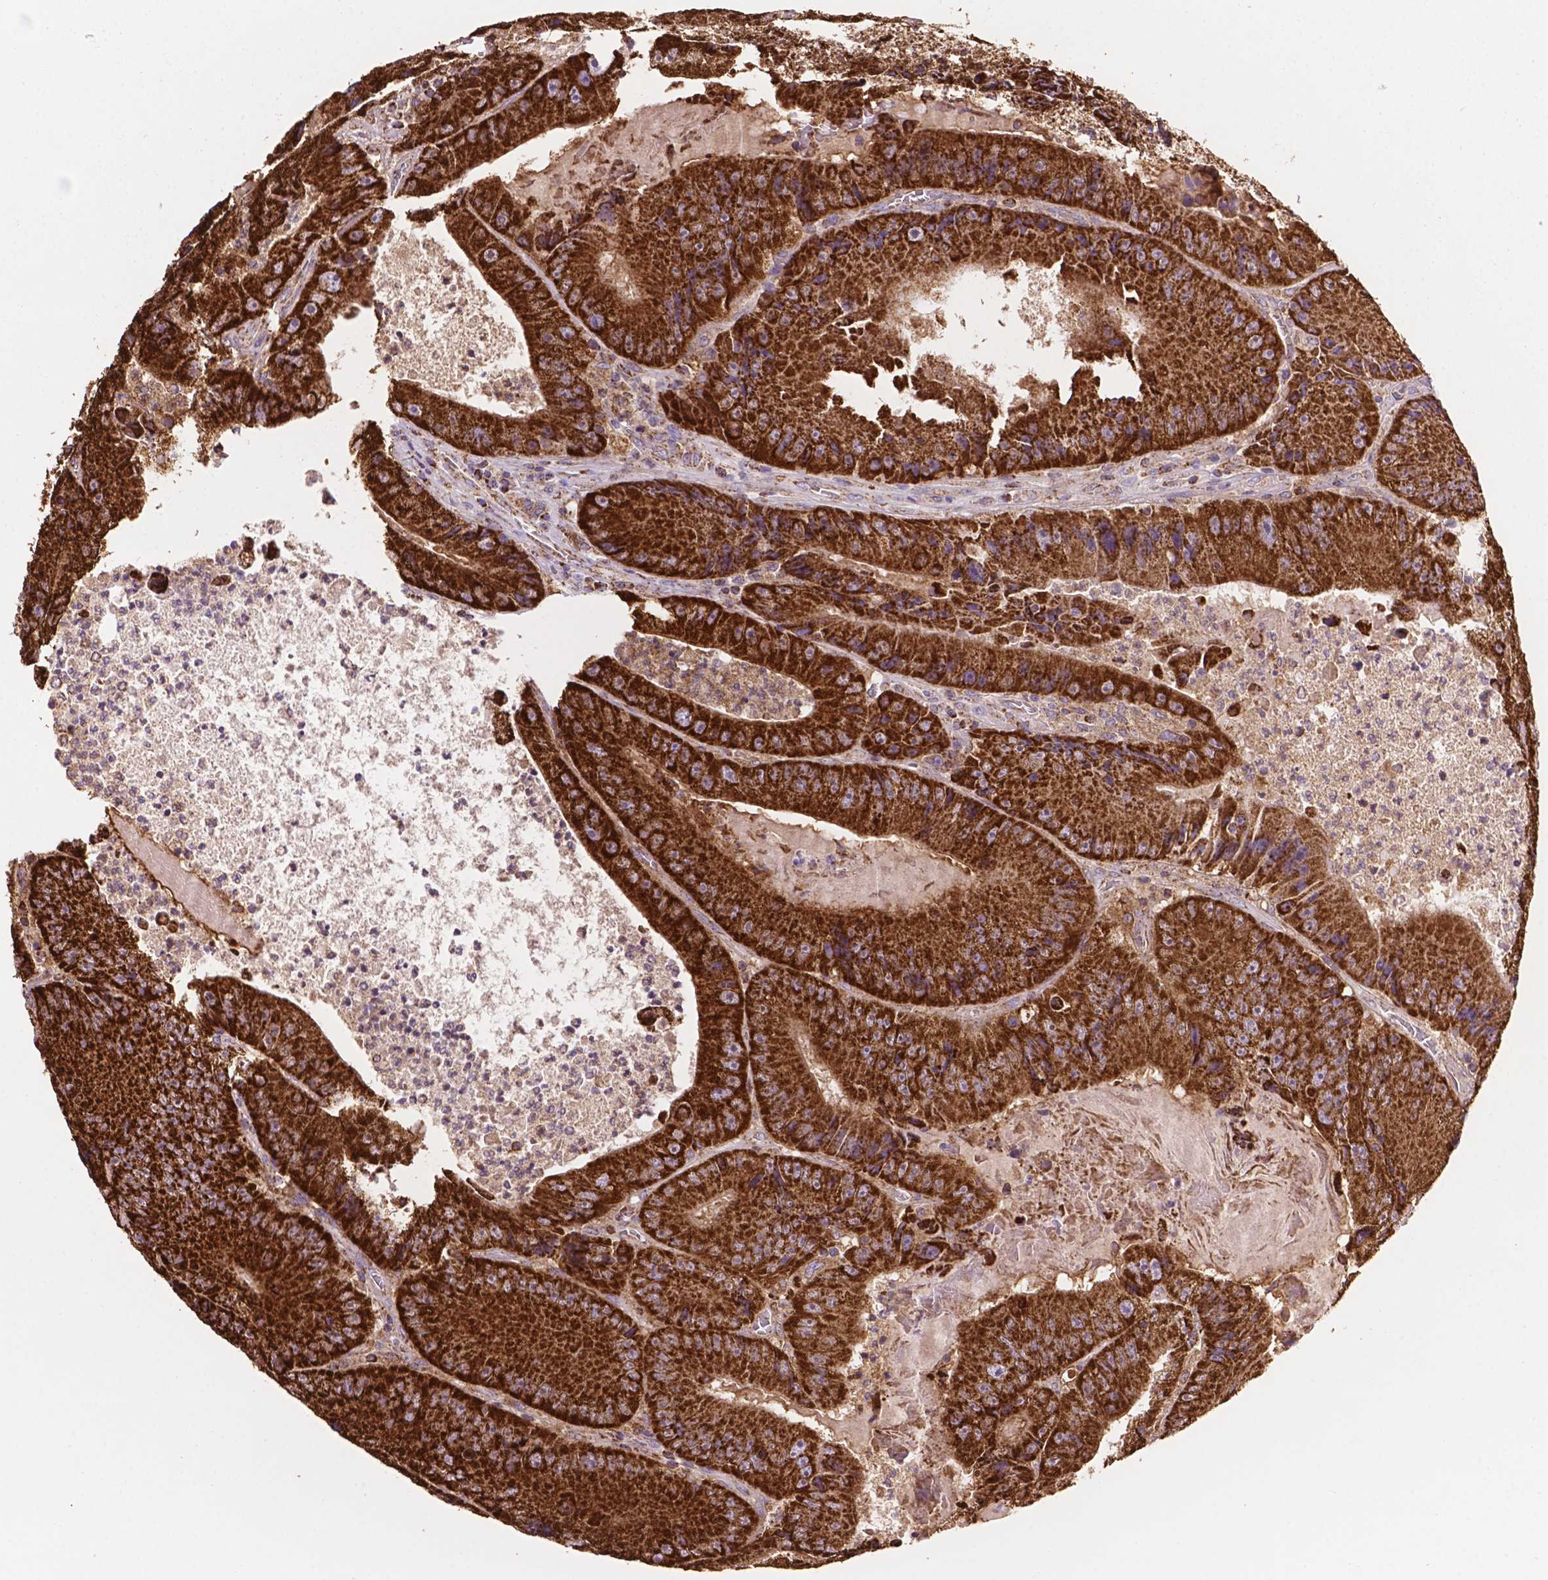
{"staining": {"intensity": "strong", "quantity": ">75%", "location": "cytoplasmic/membranous"}, "tissue": "colorectal cancer", "cell_type": "Tumor cells", "image_type": "cancer", "snomed": [{"axis": "morphology", "description": "Adenocarcinoma, NOS"}, {"axis": "topography", "description": "Colon"}], "caption": "Approximately >75% of tumor cells in human adenocarcinoma (colorectal) display strong cytoplasmic/membranous protein positivity as visualized by brown immunohistochemical staining.", "gene": "HSPD1", "patient": {"sex": "female", "age": 86}}